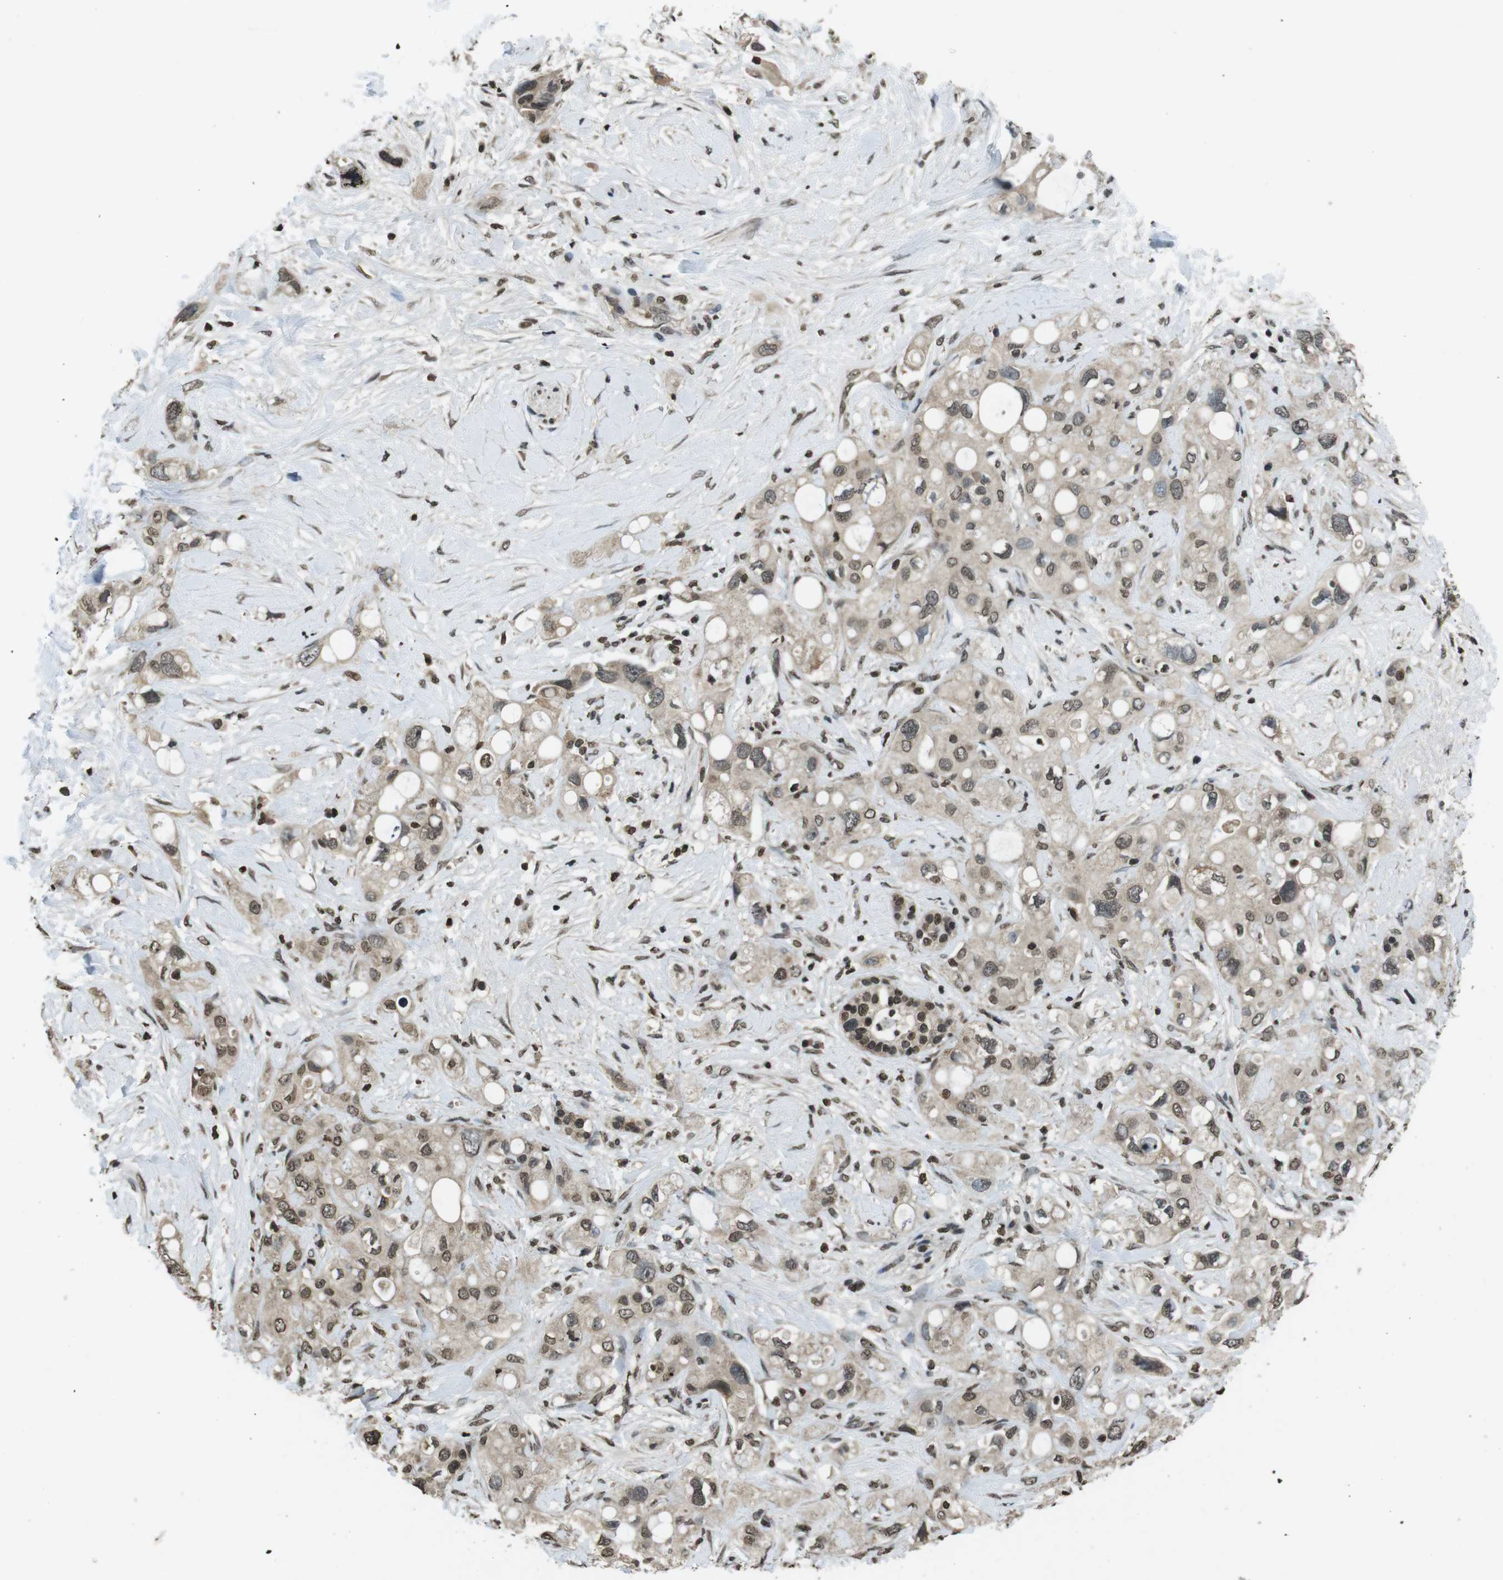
{"staining": {"intensity": "weak", "quantity": "25%-75%", "location": "nuclear"}, "tissue": "pancreatic cancer", "cell_type": "Tumor cells", "image_type": "cancer", "snomed": [{"axis": "morphology", "description": "Adenocarcinoma, NOS"}, {"axis": "topography", "description": "Pancreas"}], "caption": "Protein staining of pancreatic cancer (adenocarcinoma) tissue reveals weak nuclear expression in about 25%-75% of tumor cells. (Stains: DAB in brown, nuclei in blue, Microscopy: brightfield microscopy at high magnification).", "gene": "MAF", "patient": {"sex": "female", "age": 56}}